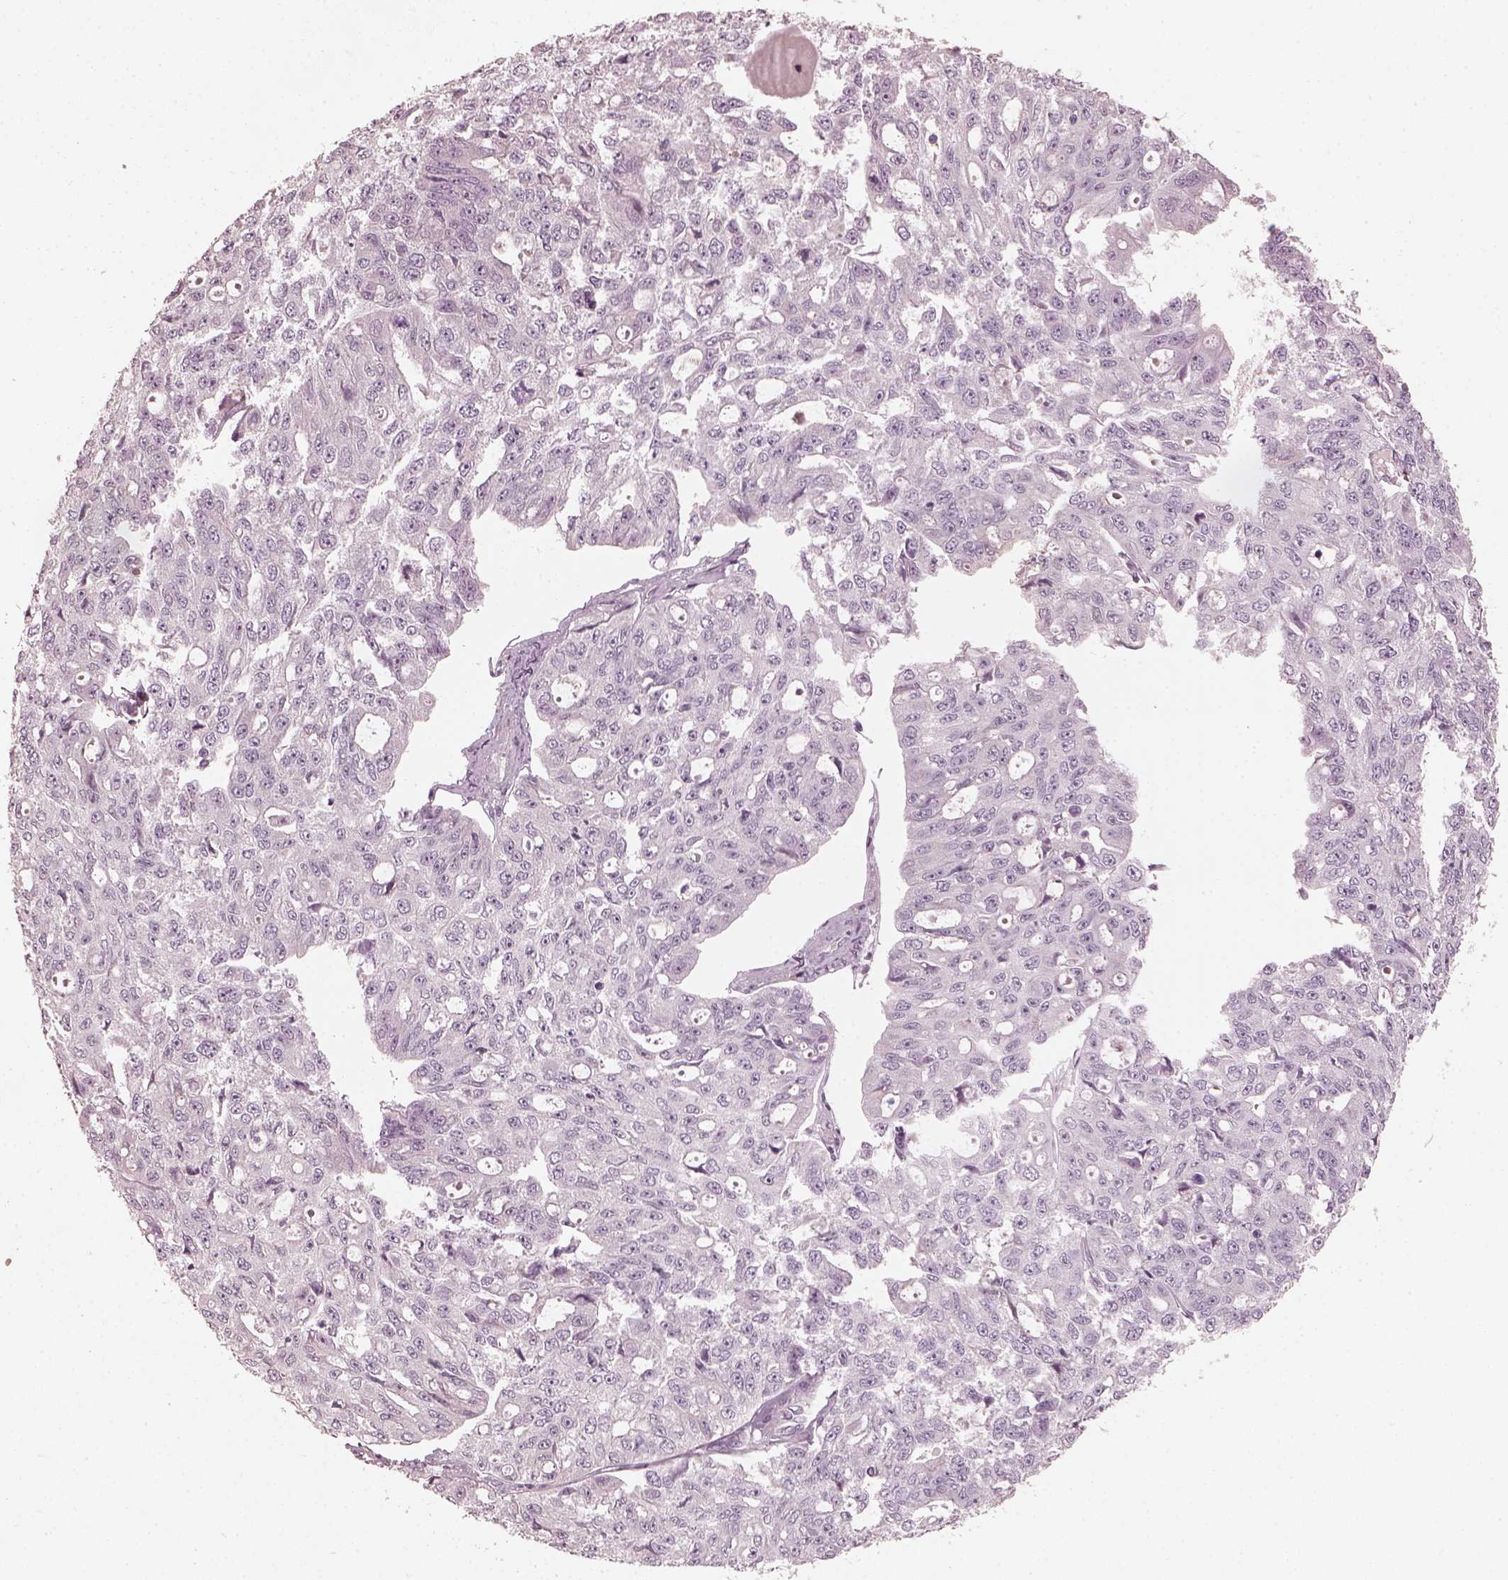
{"staining": {"intensity": "negative", "quantity": "none", "location": "none"}, "tissue": "ovarian cancer", "cell_type": "Tumor cells", "image_type": "cancer", "snomed": [{"axis": "morphology", "description": "Carcinoma, endometroid"}, {"axis": "topography", "description": "Ovary"}], "caption": "High power microscopy histopathology image of an IHC micrograph of ovarian cancer, revealing no significant expression in tumor cells. (DAB (3,3'-diaminobenzidine) immunohistochemistry visualized using brightfield microscopy, high magnification).", "gene": "OPTC", "patient": {"sex": "female", "age": 65}}